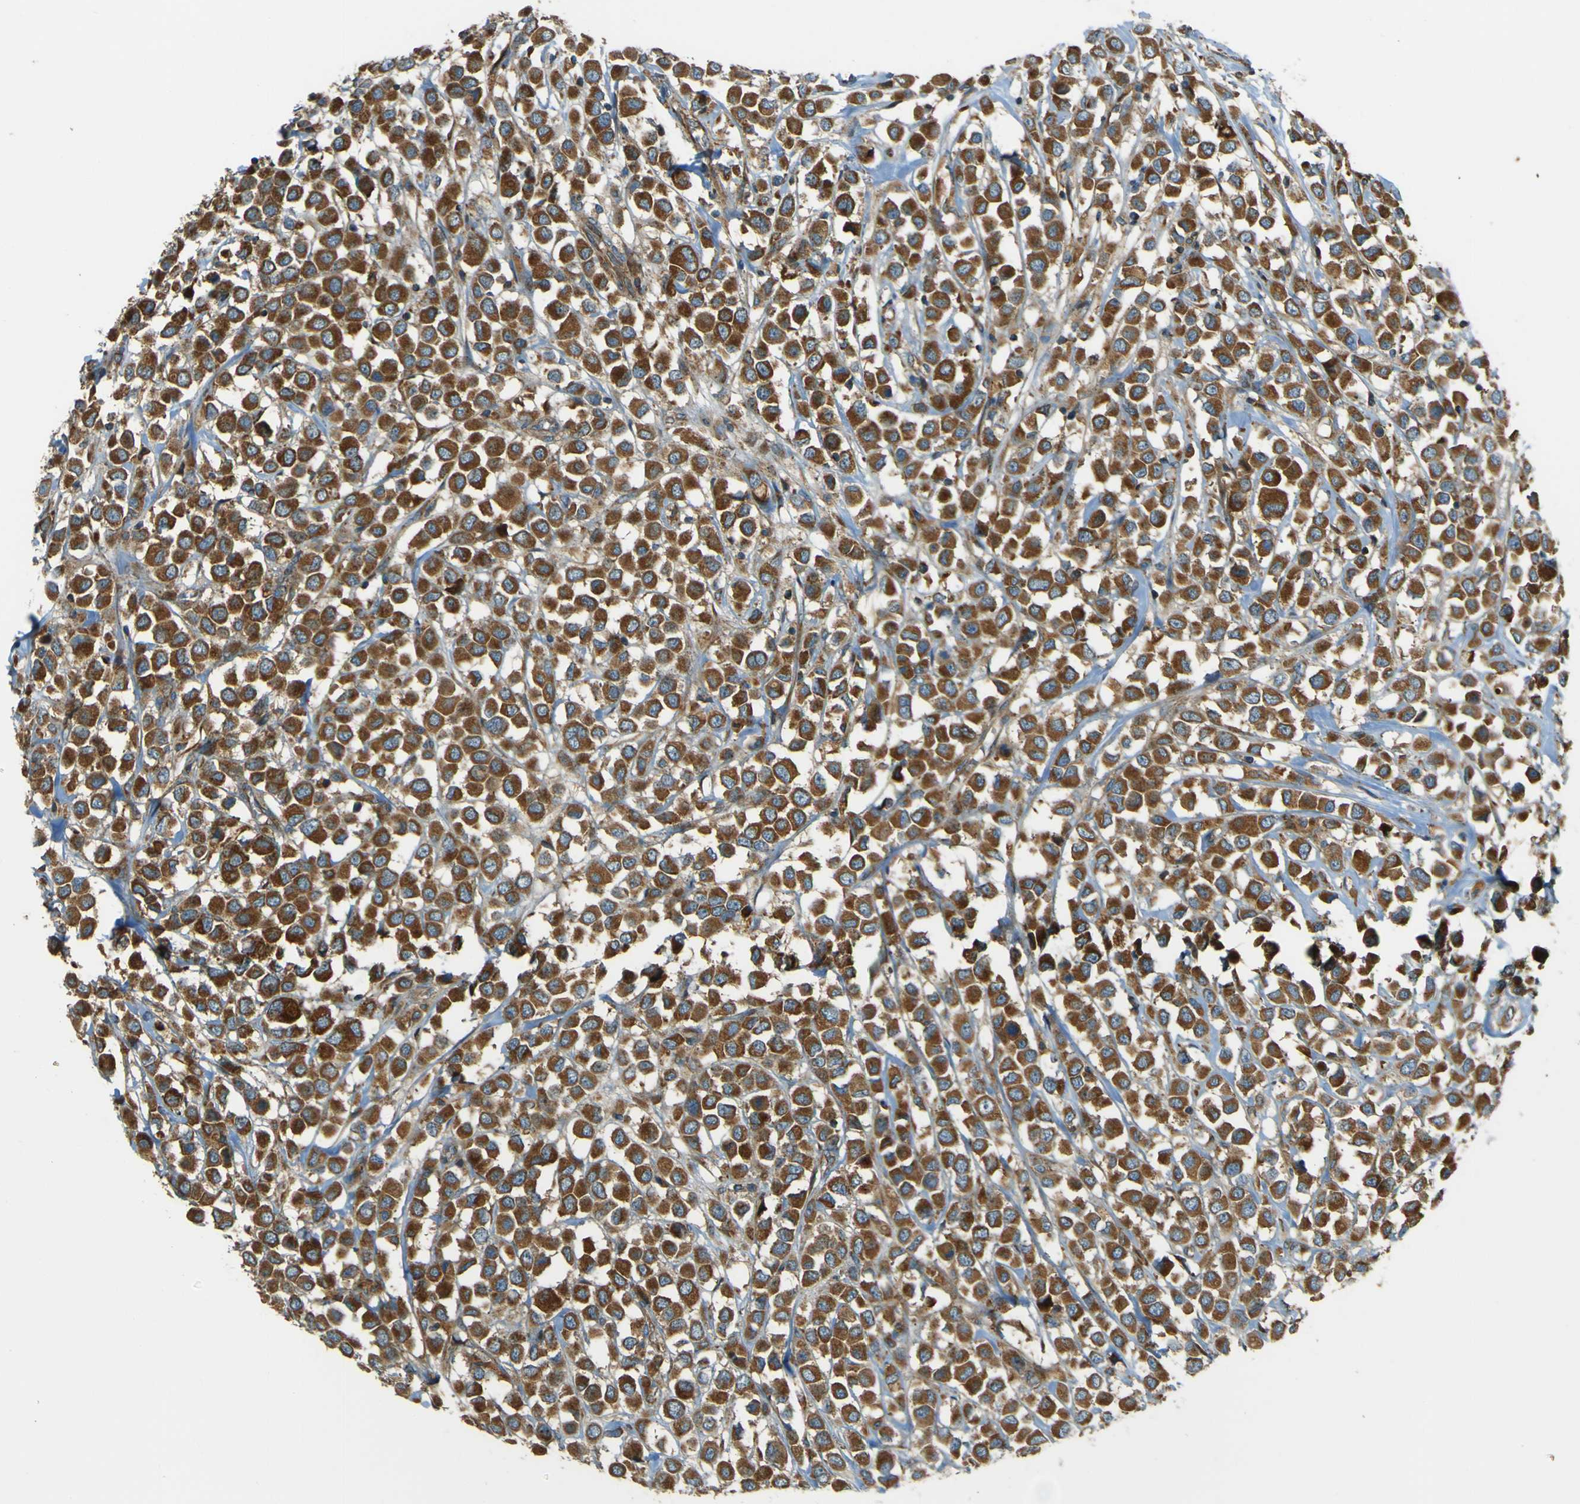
{"staining": {"intensity": "strong", "quantity": ">75%", "location": "cytoplasmic/membranous"}, "tissue": "breast cancer", "cell_type": "Tumor cells", "image_type": "cancer", "snomed": [{"axis": "morphology", "description": "Duct carcinoma"}, {"axis": "topography", "description": "Breast"}], "caption": "Human breast cancer (invasive ductal carcinoma) stained with a protein marker demonstrates strong staining in tumor cells.", "gene": "DNAJC5", "patient": {"sex": "female", "age": 61}}